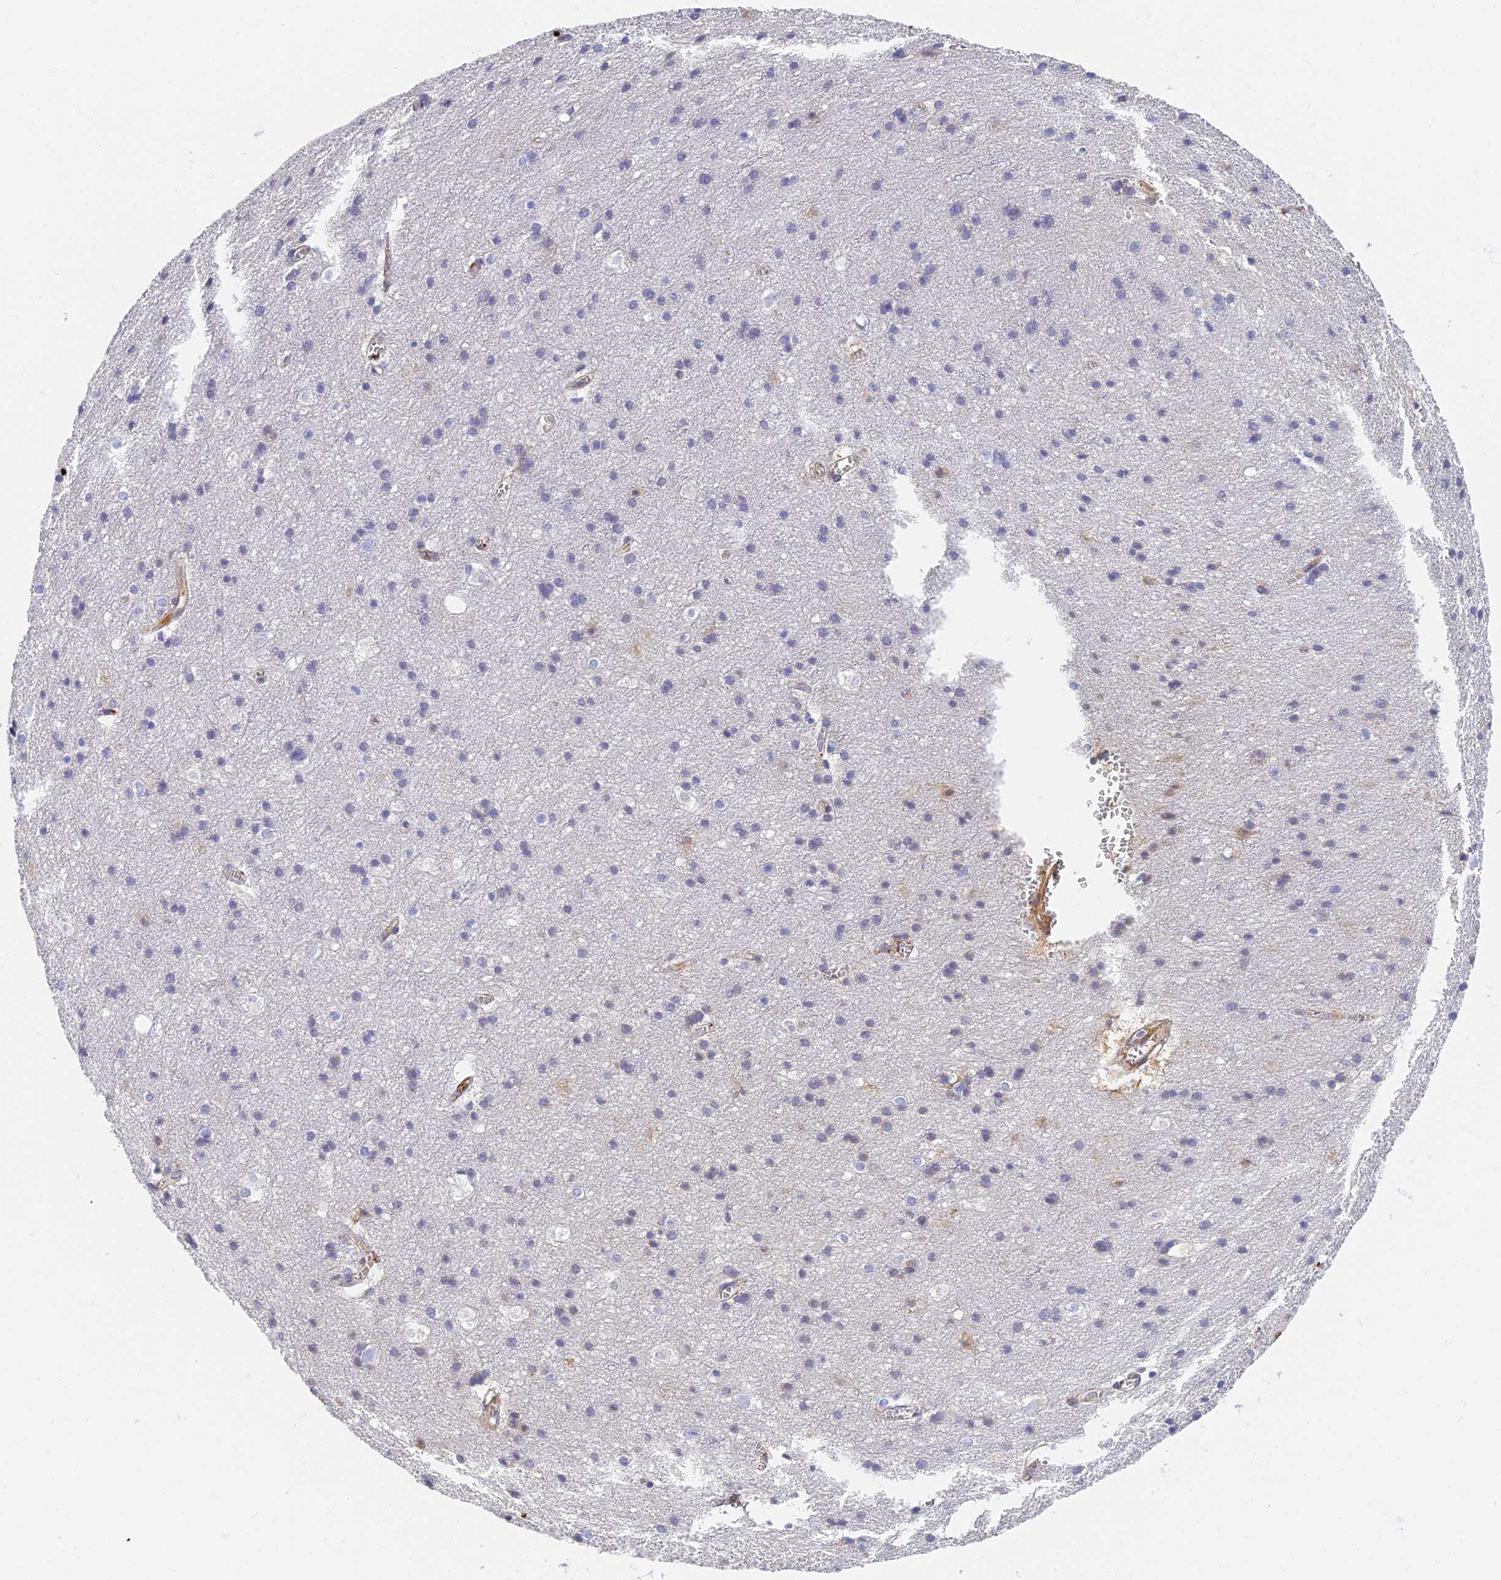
{"staining": {"intensity": "negative", "quantity": "none", "location": "none"}, "tissue": "cerebral cortex", "cell_type": "Endothelial cells", "image_type": "normal", "snomed": [{"axis": "morphology", "description": "Normal tissue, NOS"}, {"axis": "topography", "description": "Cerebral cortex"}], "caption": "This is an immunohistochemistry photomicrograph of normal human cerebral cortex. There is no staining in endothelial cells.", "gene": "ITIH1", "patient": {"sex": "male", "age": 54}}